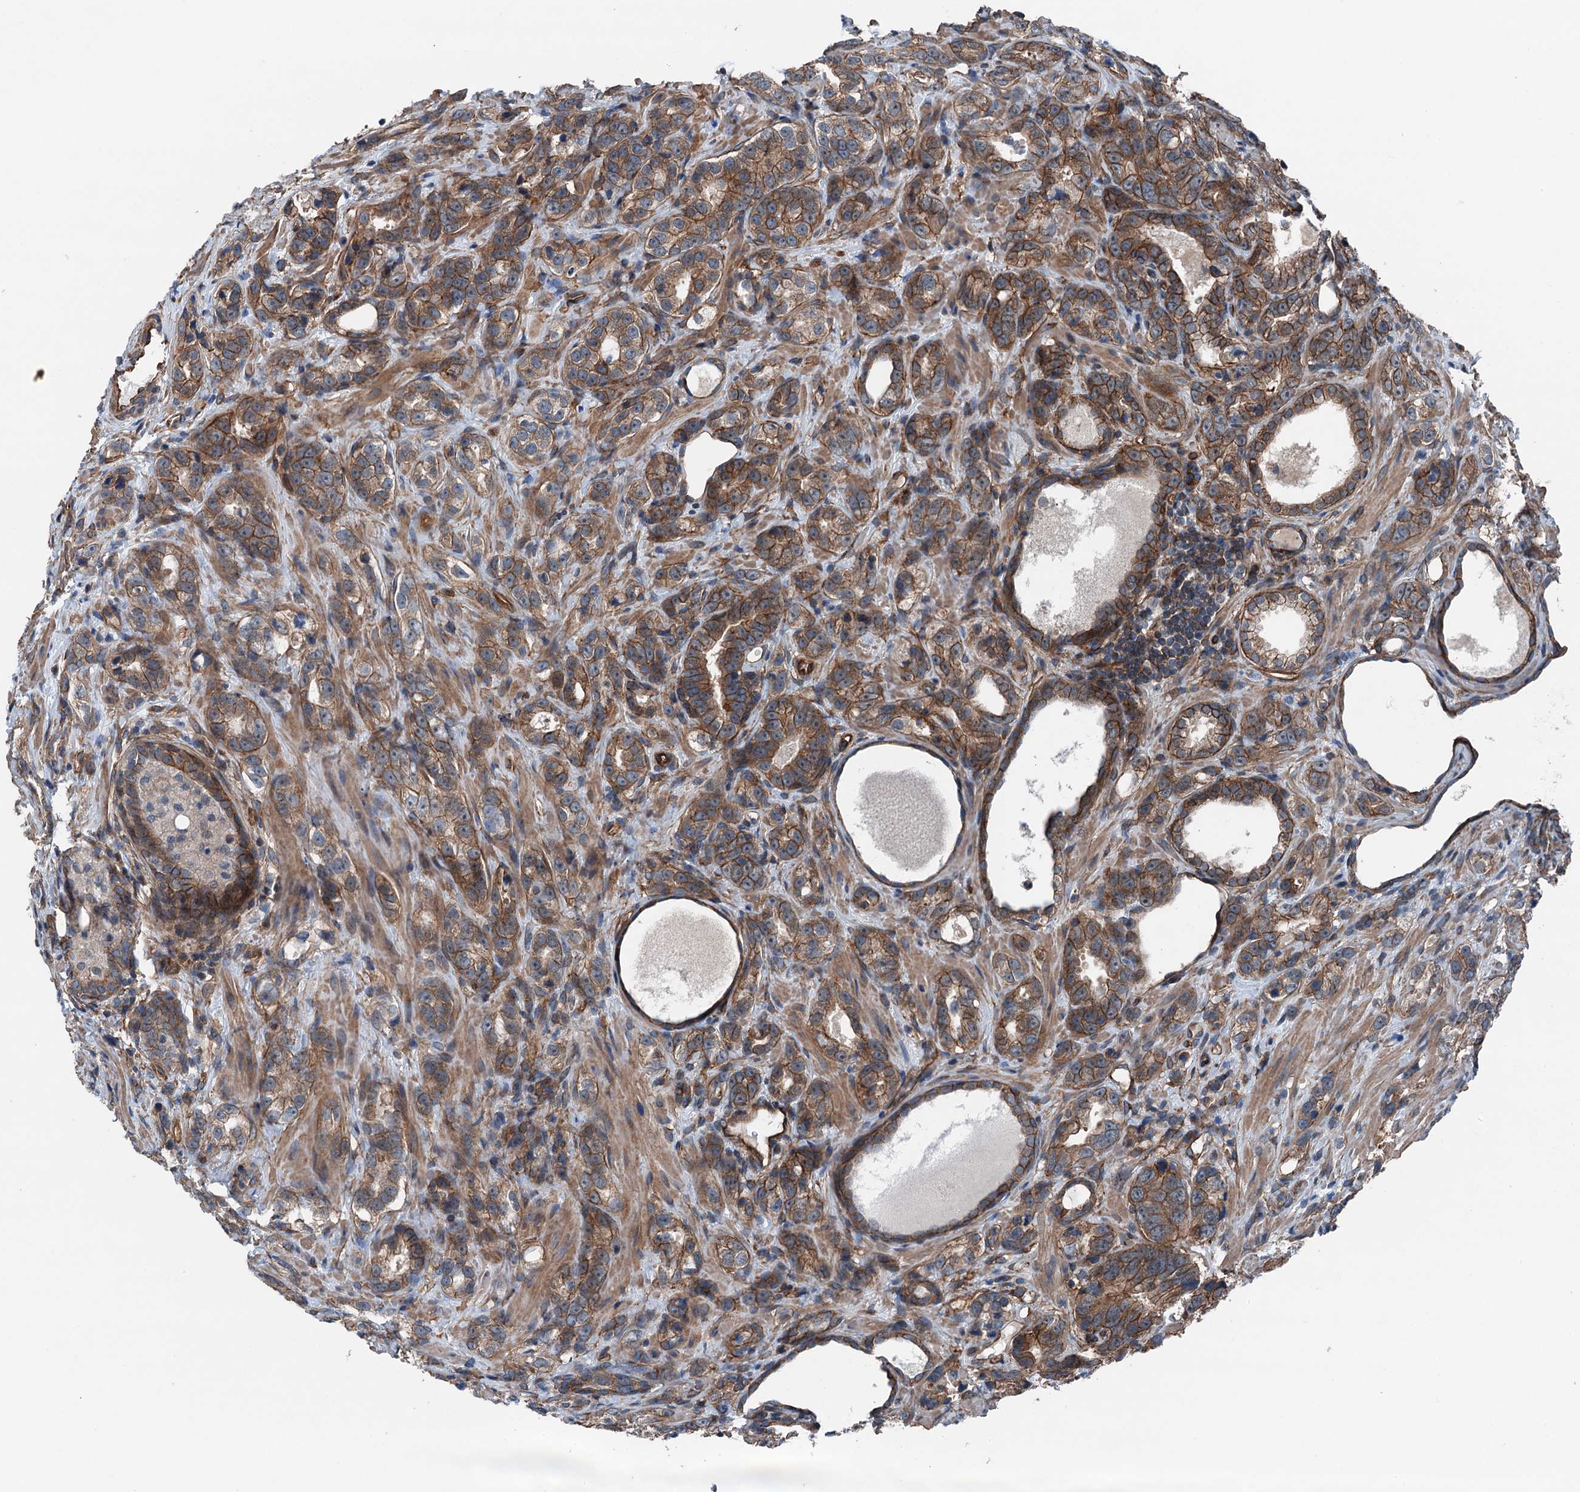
{"staining": {"intensity": "moderate", "quantity": ">75%", "location": "cytoplasmic/membranous"}, "tissue": "prostate cancer", "cell_type": "Tumor cells", "image_type": "cancer", "snomed": [{"axis": "morphology", "description": "Adenocarcinoma, High grade"}, {"axis": "topography", "description": "Prostate"}], "caption": "Protein expression analysis of human prostate adenocarcinoma (high-grade) reveals moderate cytoplasmic/membranous staining in about >75% of tumor cells. The protein of interest is shown in brown color, while the nuclei are stained blue.", "gene": "NMRAL1", "patient": {"sex": "male", "age": 62}}